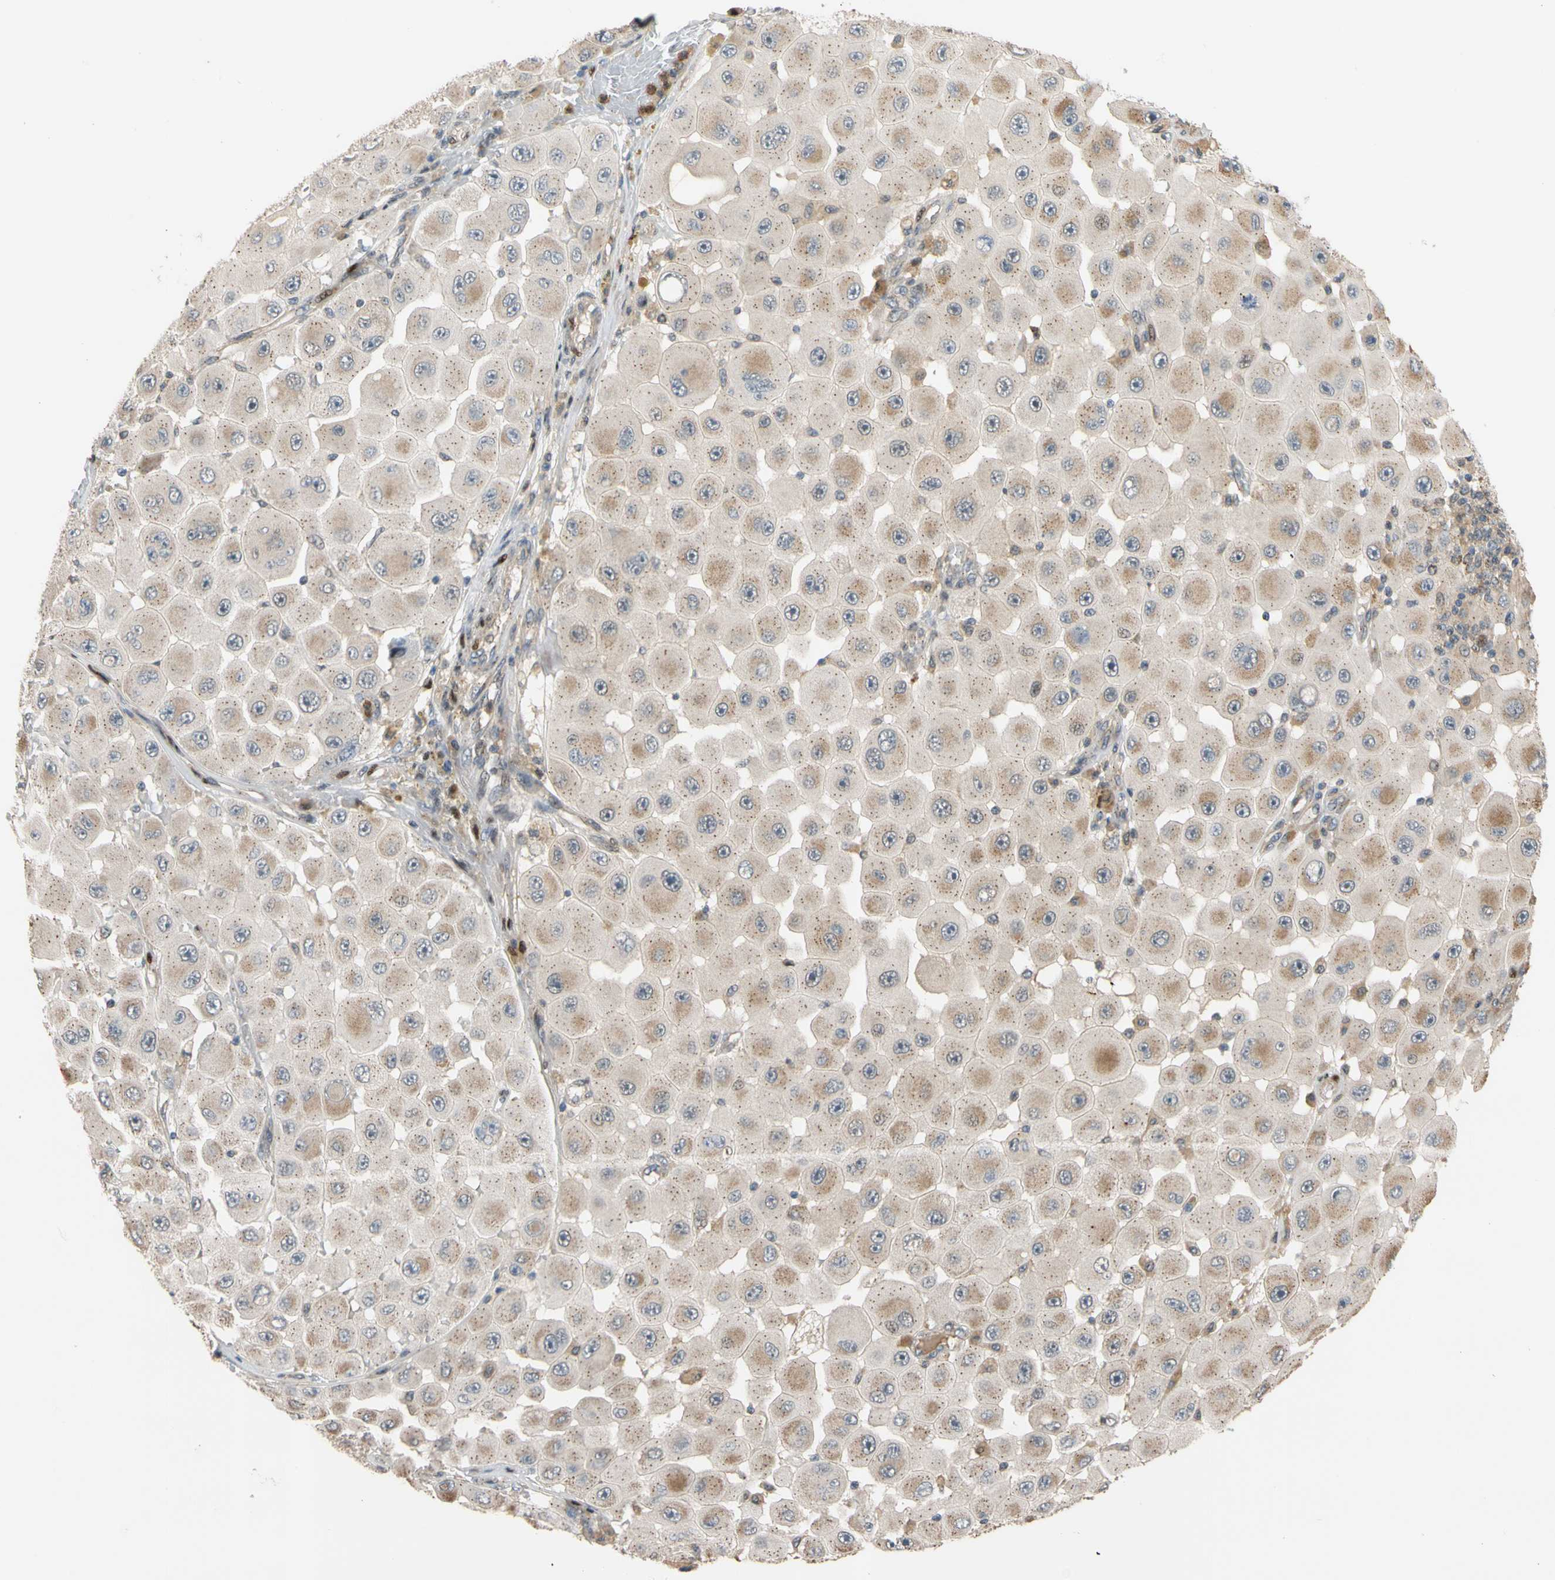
{"staining": {"intensity": "moderate", "quantity": "25%-75%", "location": "cytoplasmic/membranous"}, "tissue": "melanoma", "cell_type": "Tumor cells", "image_type": "cancer", "snomed": [{"axis": "morphology", "description": "Malignant melanoma, NOS"}, {"axis": "topography", "description": "Skin"}], "caption": "Tumor cells show medium levels of moderate cytoplasmic/membranous staining in approximately 25%-75% of cells in human malignant melanoma.", "gene": "IP6K2", "patient": {"sex": "female", "age": 81}}